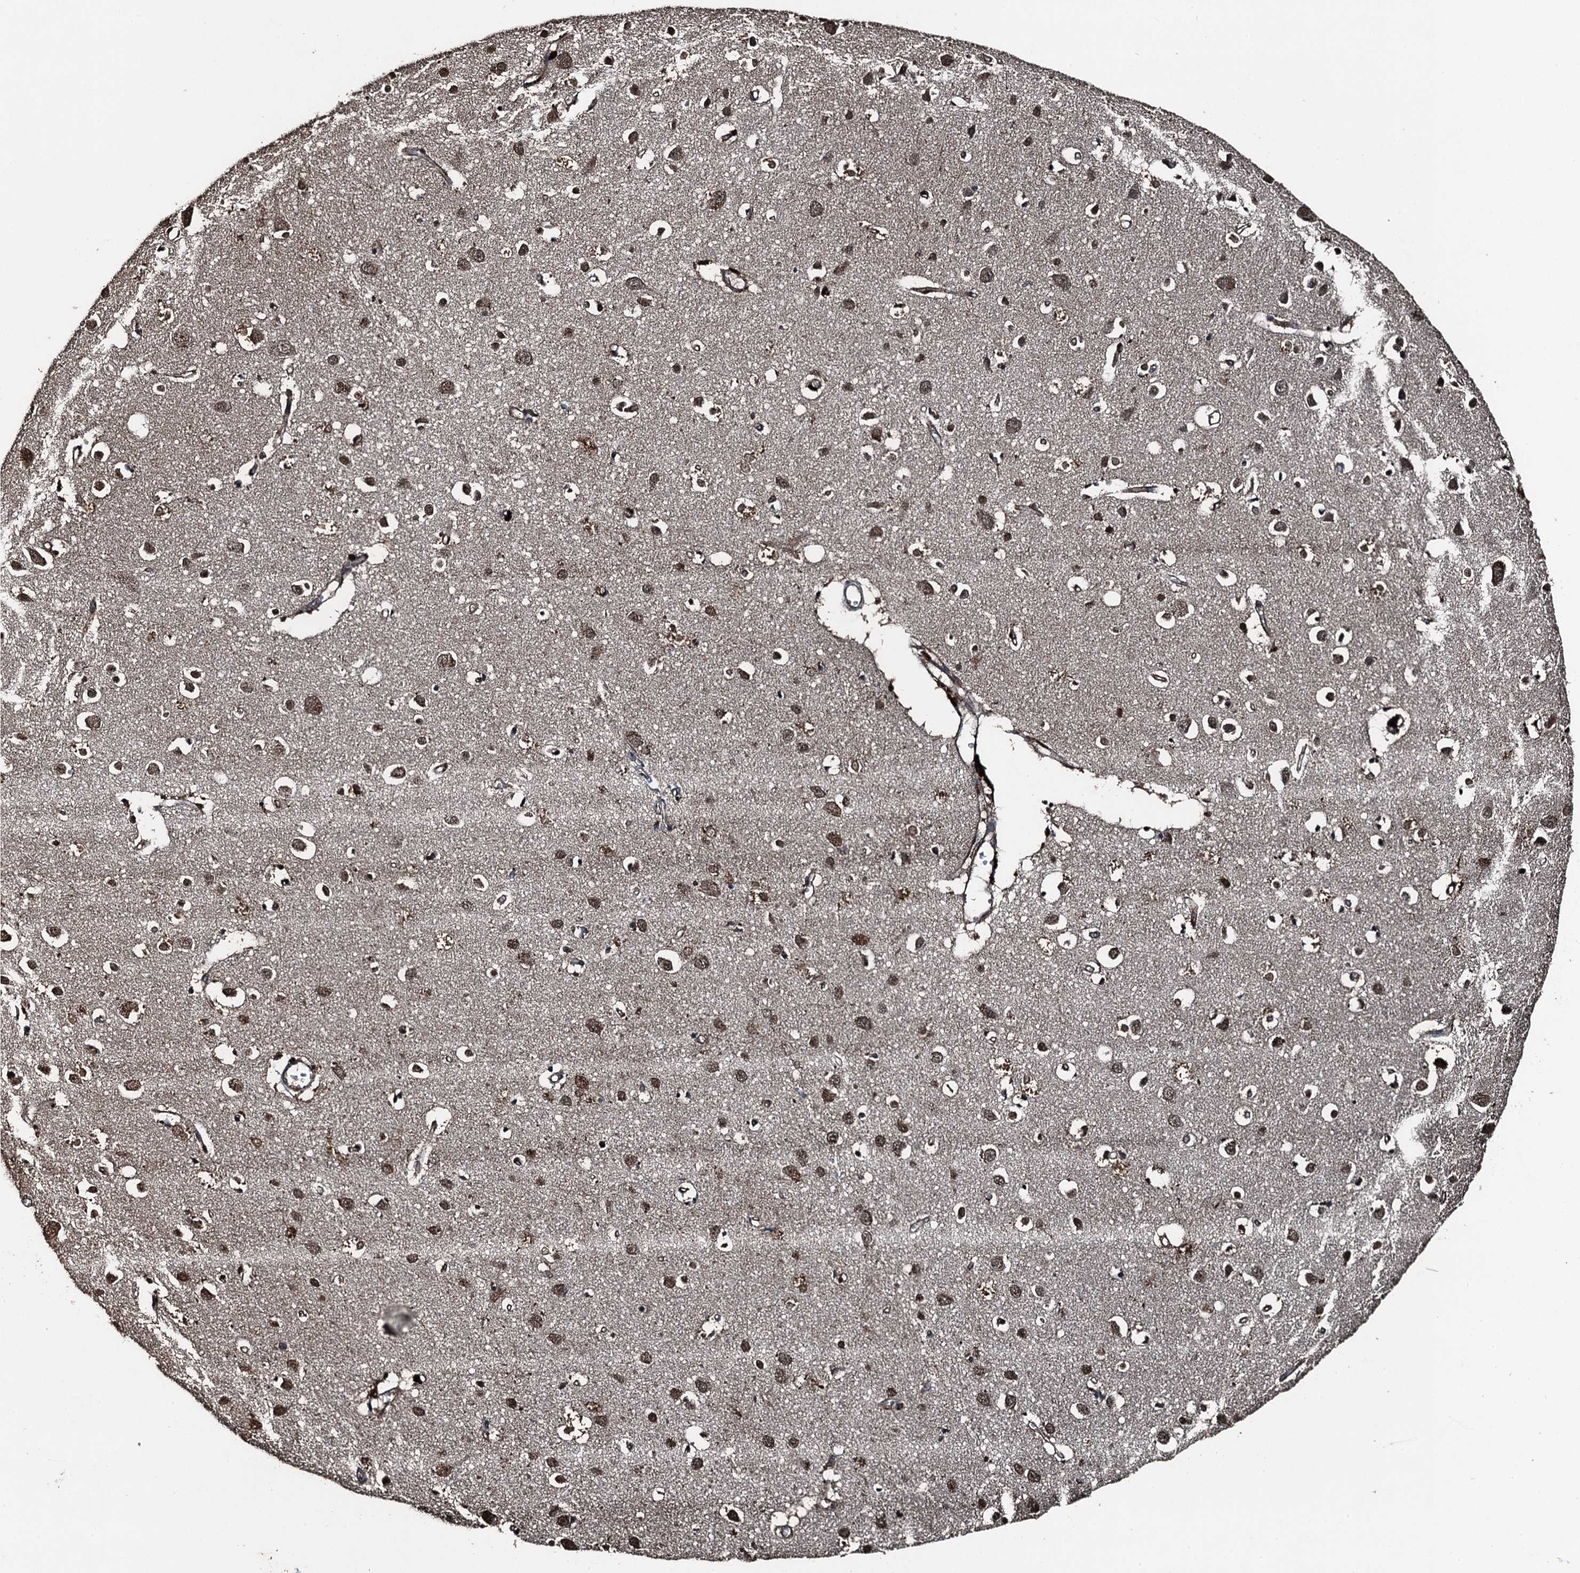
{"staining": {"intensity": "moderate", "quantity": ">75%", "location": "cytoplasmic/membranous,nuclear"}, "tissue": "cerebral cortex", "cell_type": "Endothelial cells", "image_type": "normal", "snomed": [{"axis": "morphology", "description": "Normal tissue, NOS"}, {"axis": "topography", "description": "Cerebral cortex"}], "caption": "An IHC histopathology image of normal tissue is shown. Protein staining in brown shows moderate cytoplasmic/membranous,nuclear positivity in cerebral cortex within endothelial cells.", "gene": "TCTN1", "patient": {"sex": "female", "age": 64}}